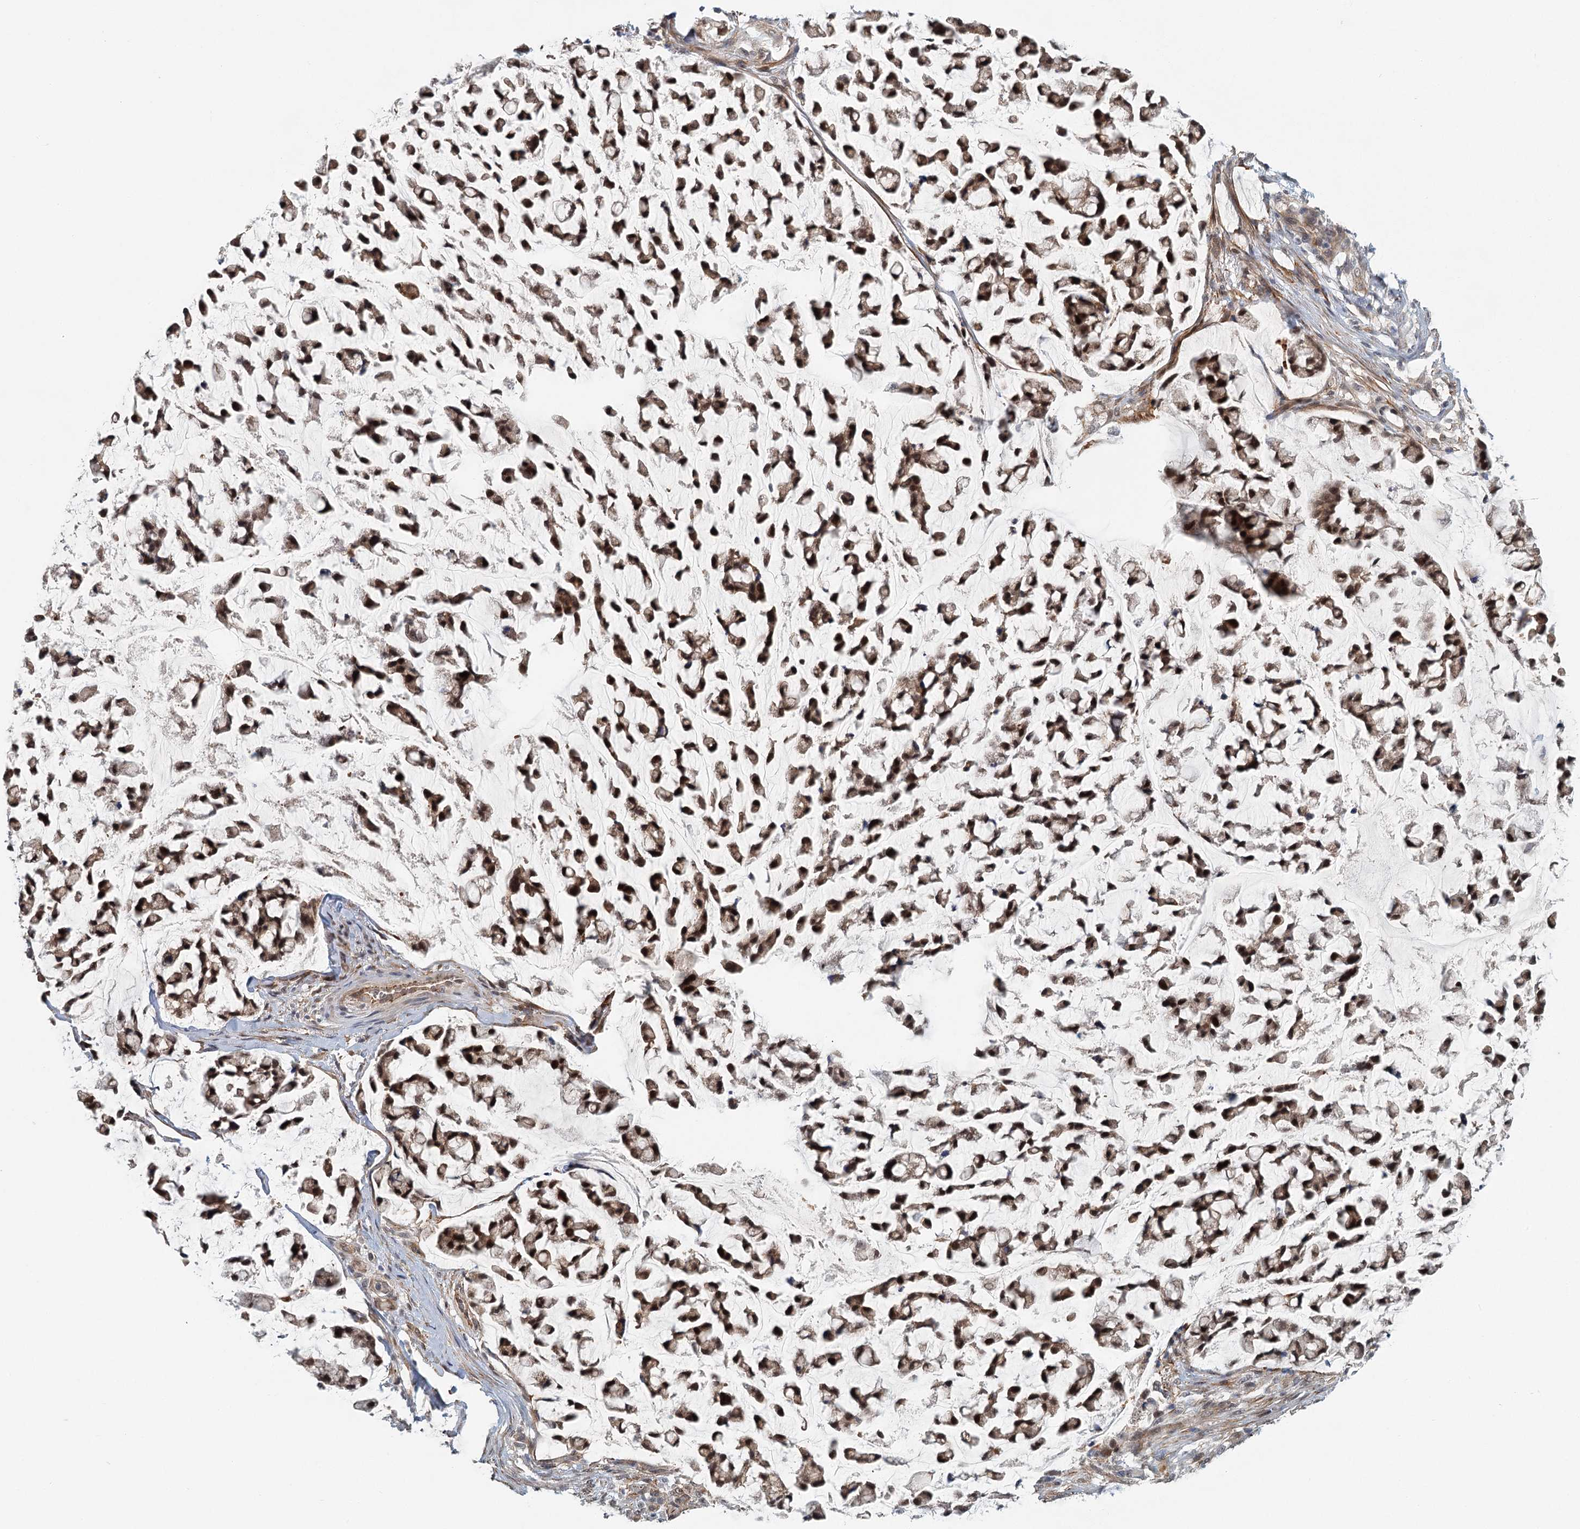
{"staining": {"intensity": "strong", "quantity": ">75%", "location": "nuclear"}, "tissue": "stomach cancer", "cell_type": "Tumor cells", "image_type": "cancer", "snomed": [{"axis": "morphology", "description": "Adenocarcinoma, NOS"}, {"axis": "topography", "description": "Stomach, lower"}], "caption": "Tumor cells show high levels of strong nuclear staining in about >75% of cells in human stomach cancer (adenocarcinoma).", "gene": "TAS2R42", "patient": {"sex": "male", "age": 67}}